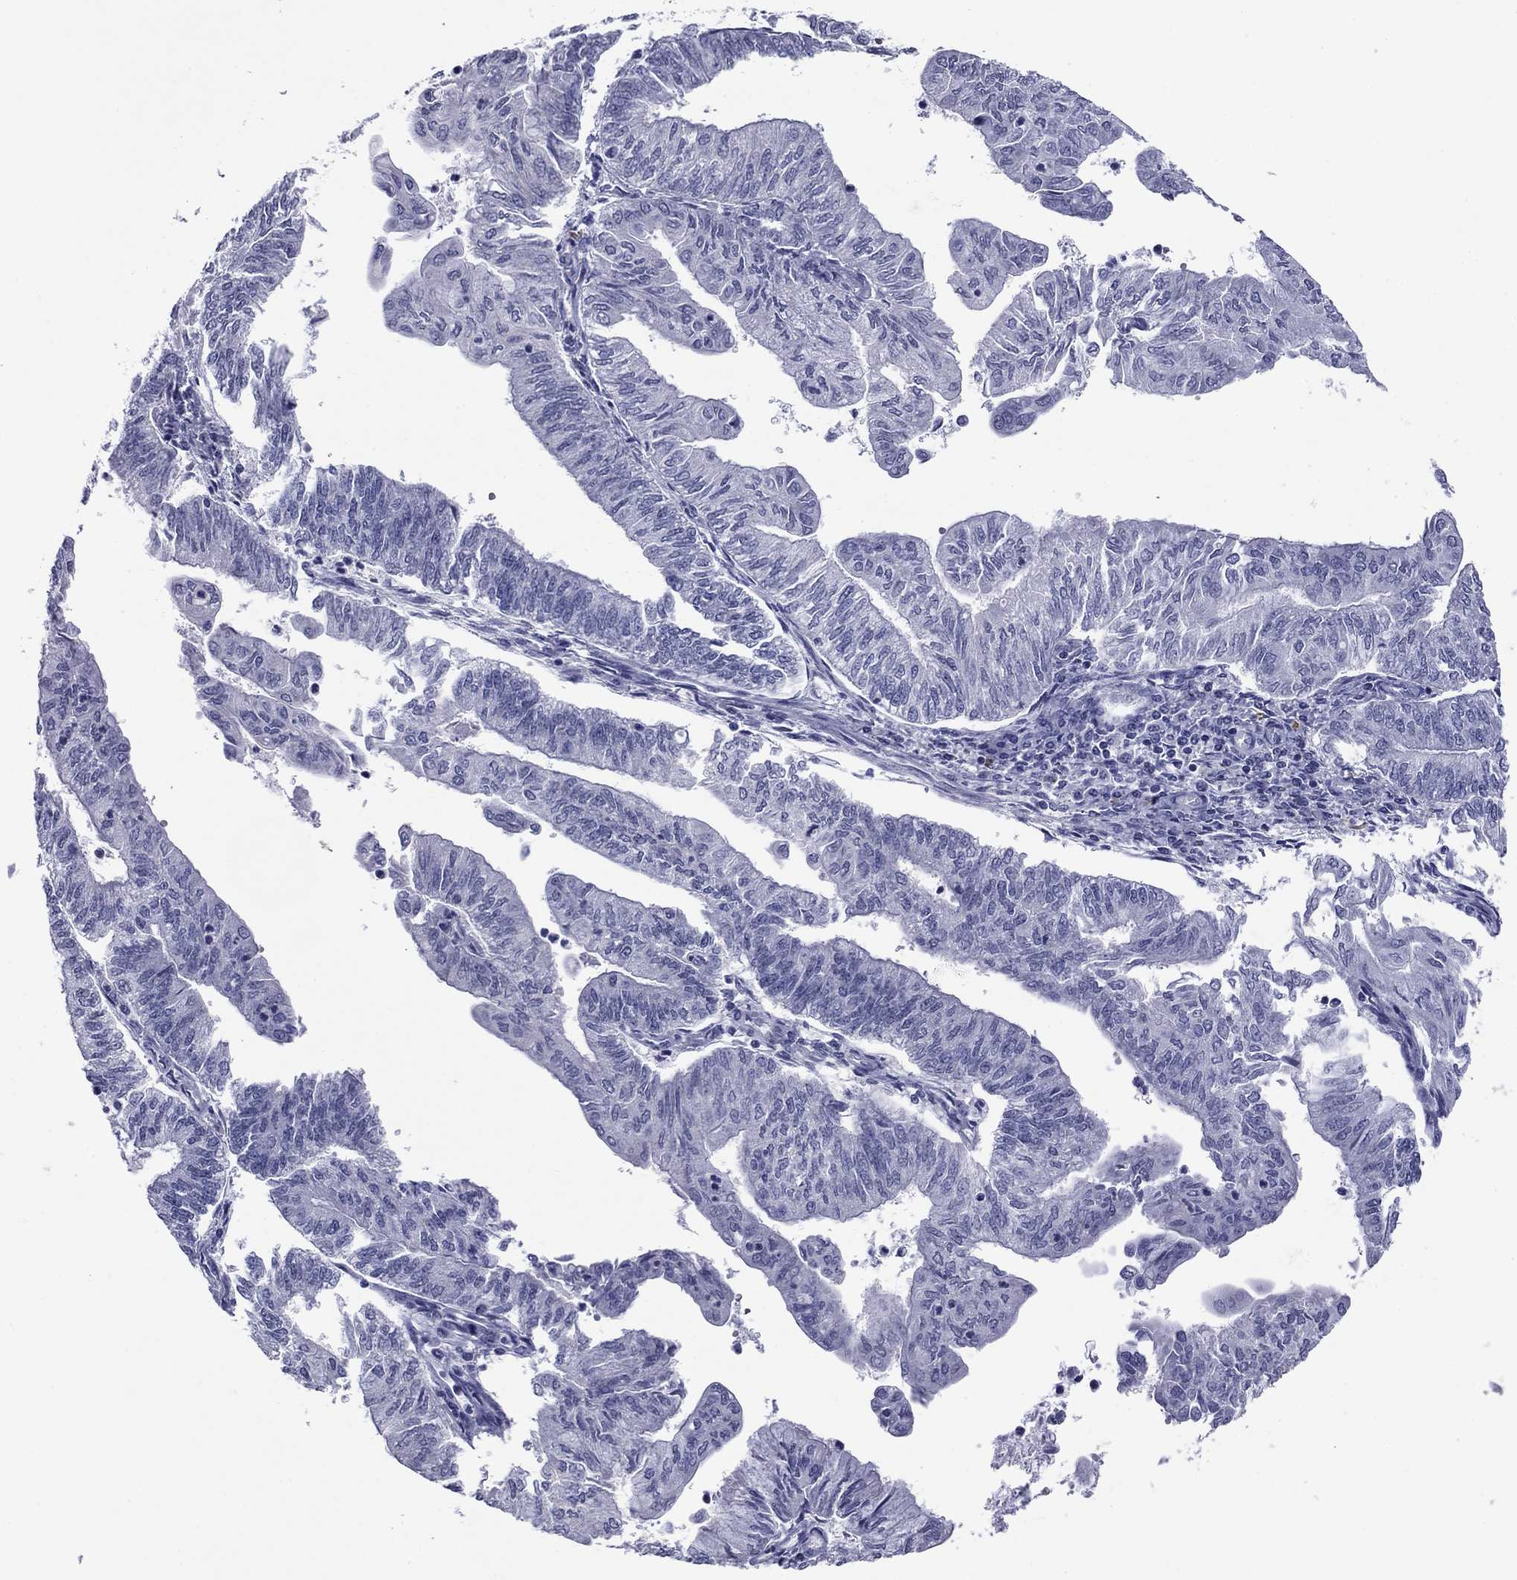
{"staining": {"intensity": "negative", "quantity": "none", "location": "none"}, "tissue": "endometrial cancer", "cell_type": "Tumor cells", "image_type": "cancer", "snomed": [{"axis": "morphology", "description": "Adenocarcinoma, NOS"}, {"axis": "topography", "description": "Endometrium"}], "caption": "Immunohistochemistry of endometrial adenocarcinoma shows no expression in tumor cells.", "gene": "HAO1", "patient": {"sex": "female", "age": 59}}